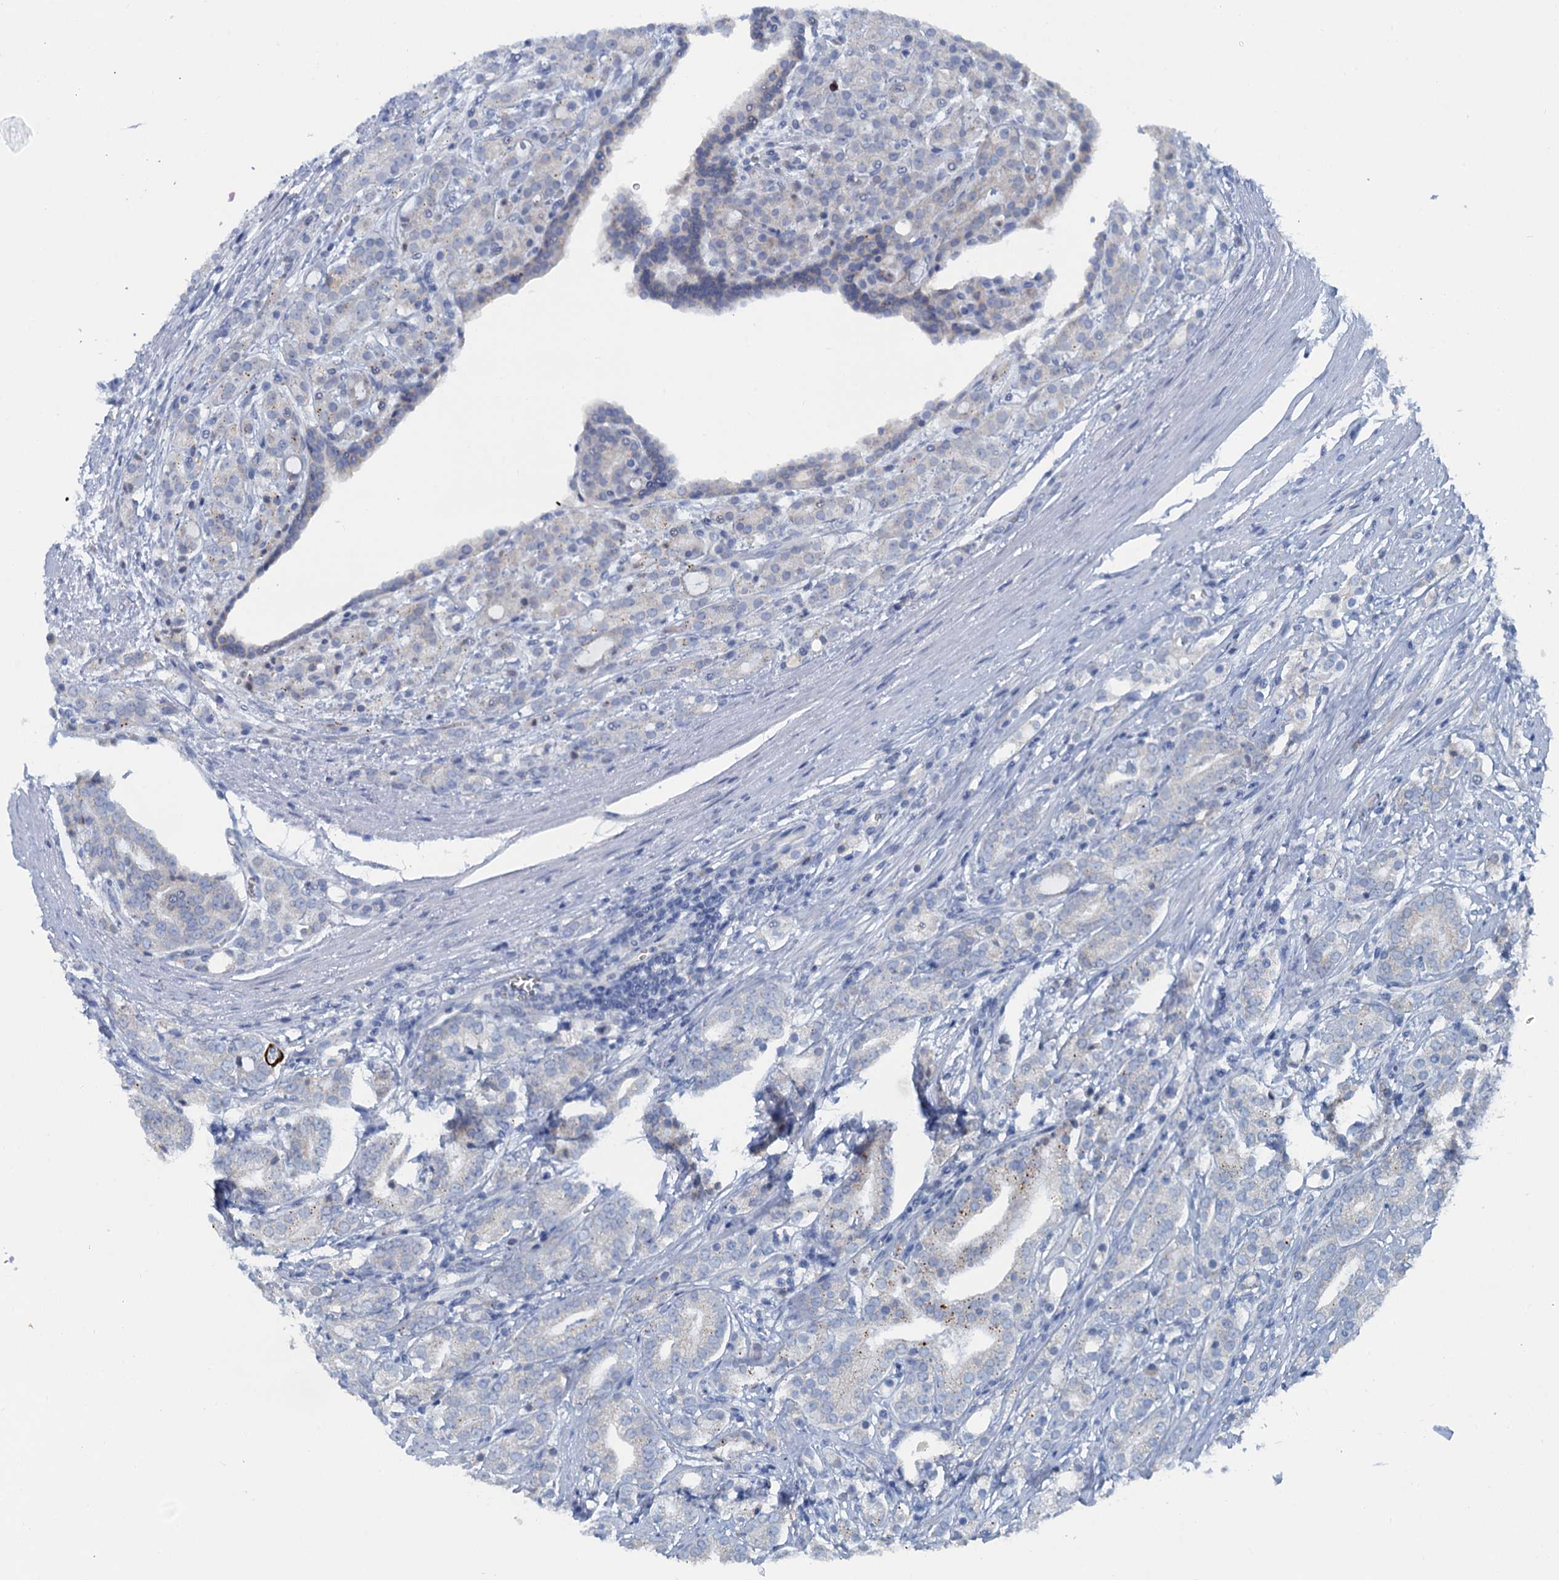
{"staining": {"intensity": "negative", "quantity": "none", "location": "none"}, "tissue": "prostate cancer", "cell_type": "Tumor cells", "image_type": "cancer", "snomed": [{"axis": "morphology", "description": "Adenocarcinoma, High grade"}, {"axis": "topography", "description": "Prostate"}], "caption": "IHC histopathology image of neoplastic tissue: human prostate cancer (high-grade adenocarcinoma) stained with DAB (3,3'-diaminobenzidine) exhibits no significant protein expression in tumor cells.", "gene": "MYADML2", "patient": {"sex": "male", "age": 57}}